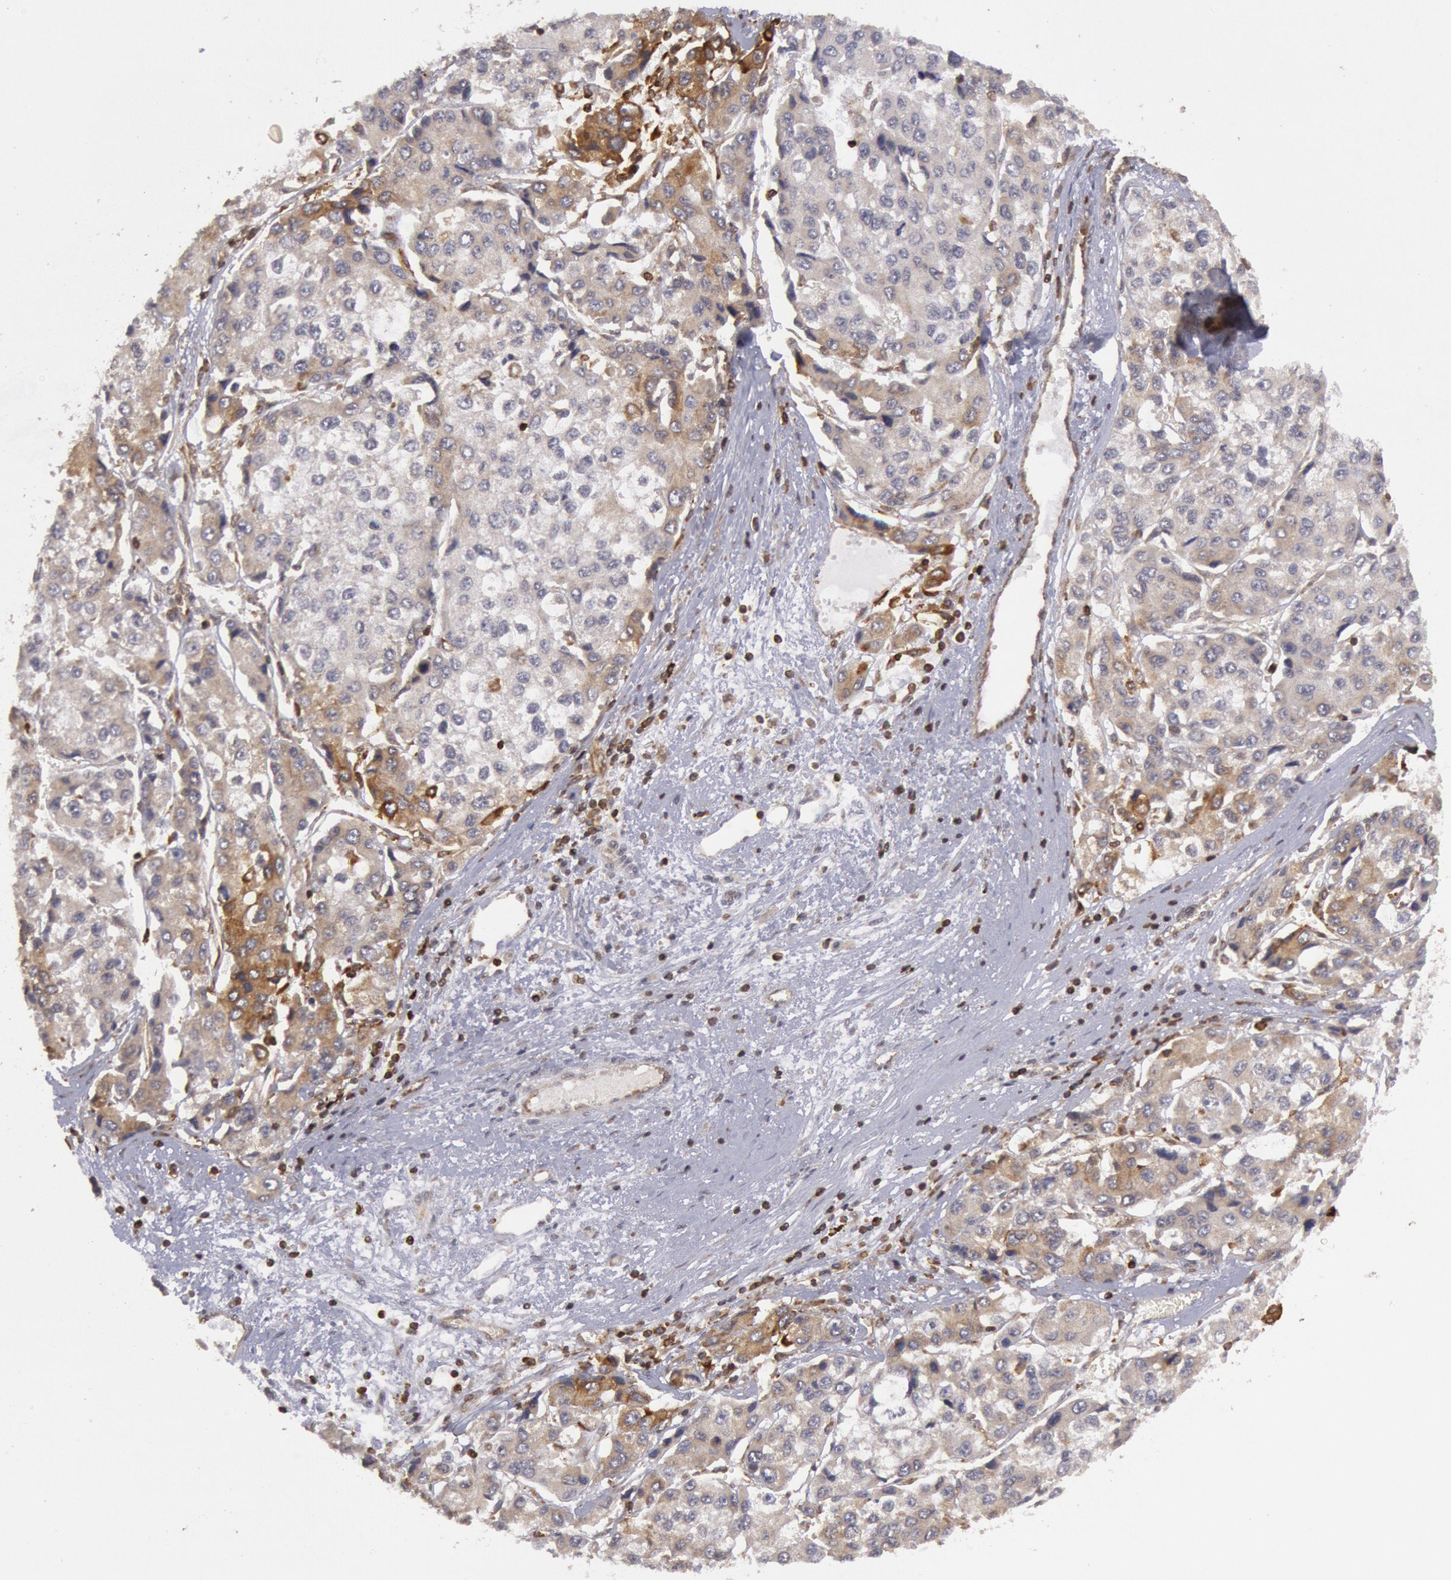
{"staining": {"intensity": "weak", "quantity": "<25%", "location": "cytoplasmic/membranous"}, "tissue": "liver cancer", "cell_type": "Tumor cells", "image_type": "cancer", "snomed": [{"axis": "morphology", "description": "Carcinoma, Hepatocellular, NOS"}, {"axis": "topography", "description": "Liver"}], "caption": "Protein analysis of liver hepatocellular carcinoma reveals no significant expression in tumor cells.", "gene": "TAP2", "patient": {"sex": "female", "age": 66}}